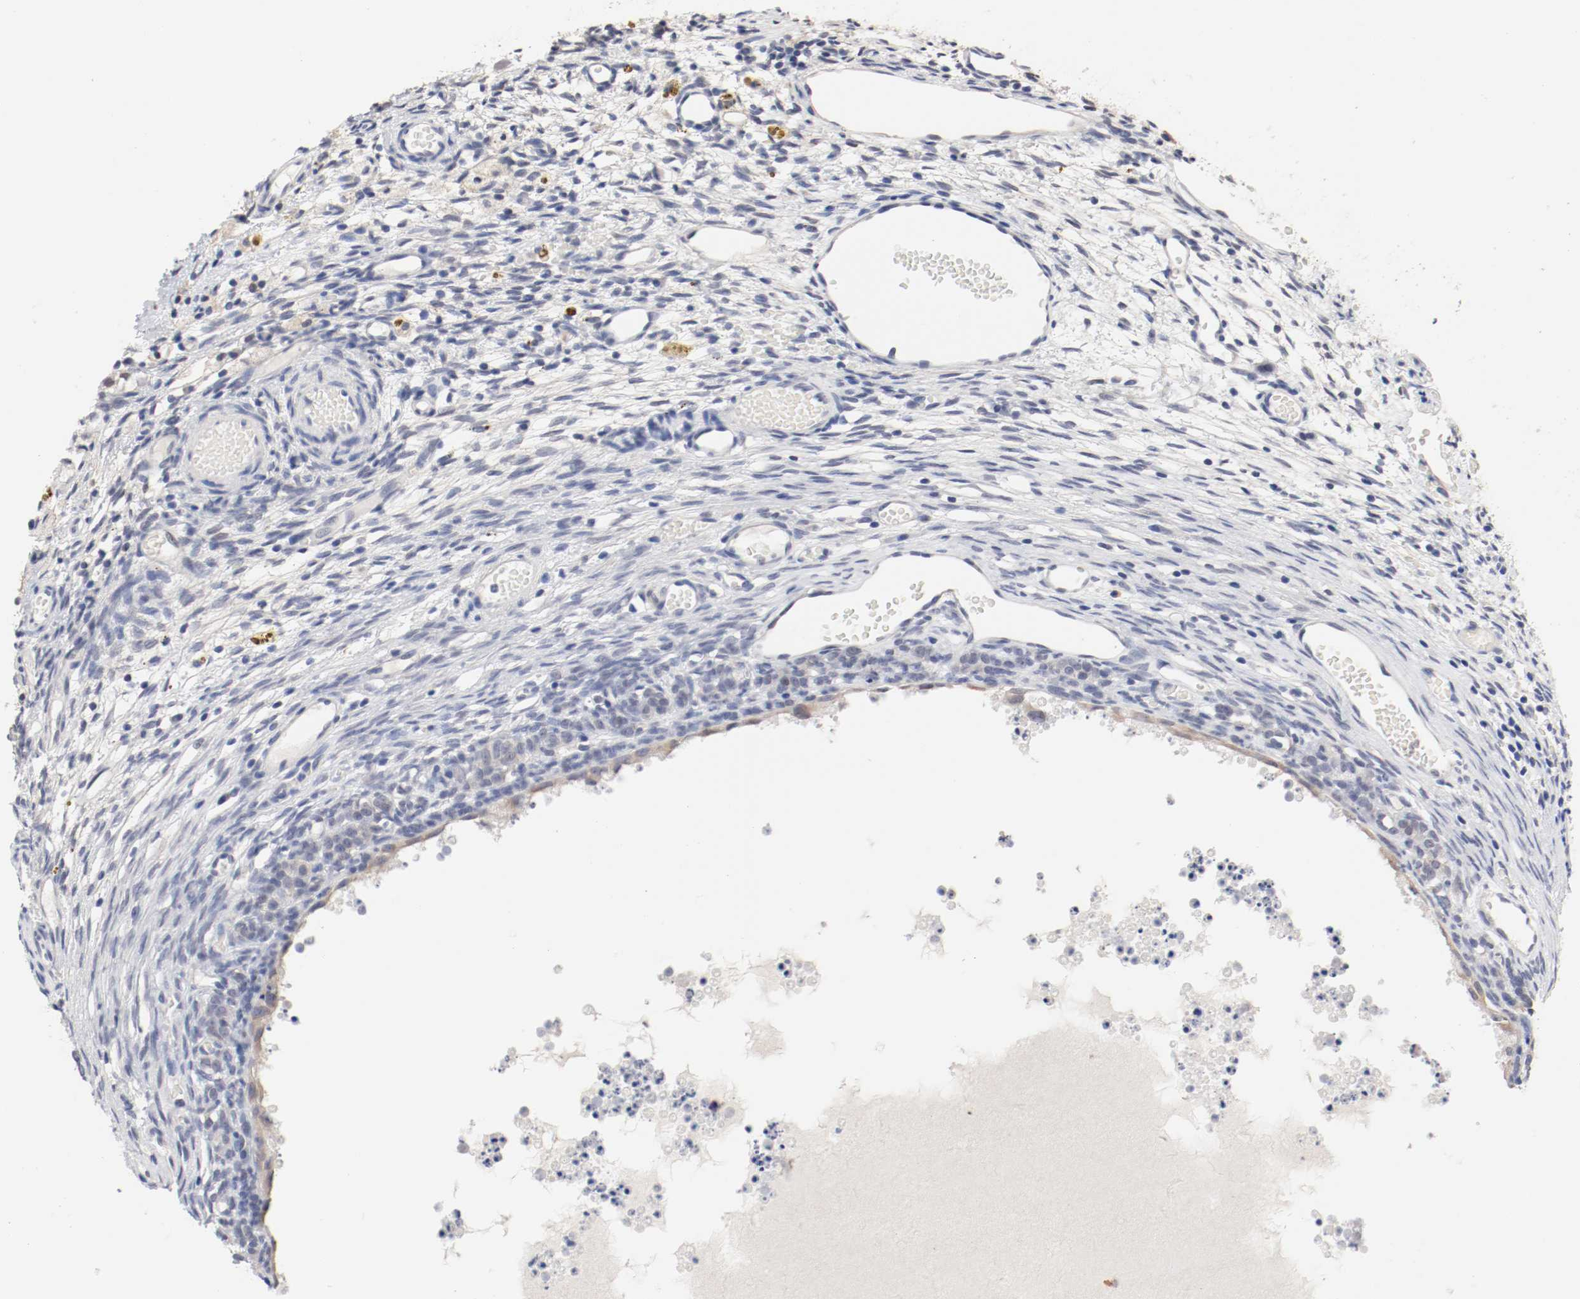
{"staining": {"intensity": "negative", "quantity": "none", "location": "none"}, "tissue": "ovary", "cell_type": "Follicle cells", "image_type": "normal", "snomed": [{"axis": "morphology", "description": "Normal tissue, NOS"}, {"axis": "topography", "description": "Ovary"}], "caption": "Immunohistochemistry of benign human ovary exhibits no positivity in follicle cells. The staining is performed using DAB brown chromogen with nuclei counter-stained in using hematoxylin.", "gene": "ANKLE2", "patient": {"sex": "female", "age": 35}}